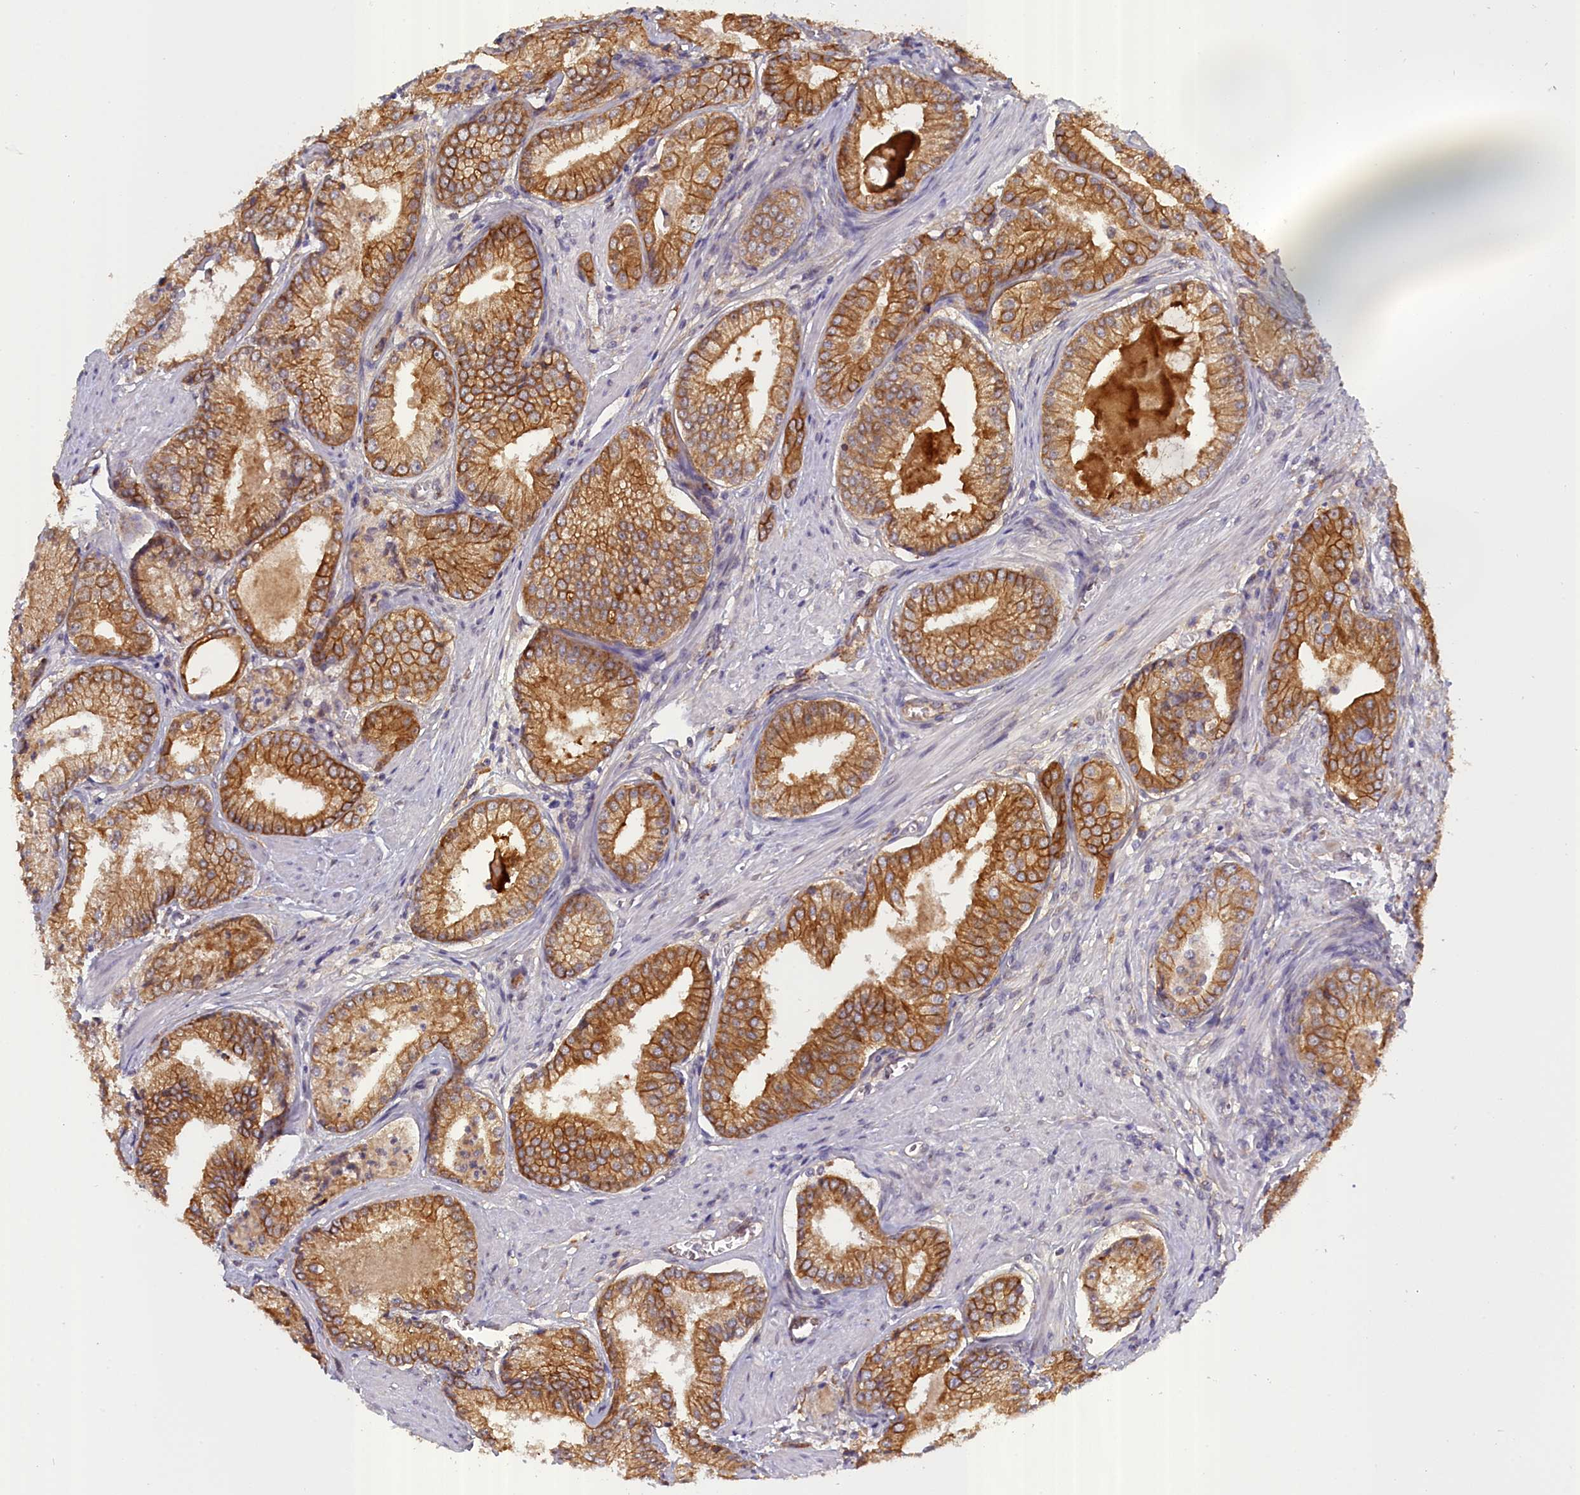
{"staining": {"intensity": "strong", "quantity": ">75%", "location": "cytoplasmic/membranous"}, "tissue": "prostate cancer", "cell_type": "Tumor cells", "image_type": "cancer", "snomed": [{"axis": "morphology", "description": "Adenocarcinoma, Low grade"}, {"axis": "topography", "description": "Prostate"}], "caption": "Protein analysis of prostate cancer (low-grade adenocarcinoma) tissue shows strong cytoplasmic/membranous expression in about >75% of tumor cells. (DAB = brown stain, brightfield microscopy at high magnification).", "gene": "COL19A1", "patient": {"sex": "male", "age": 54}}